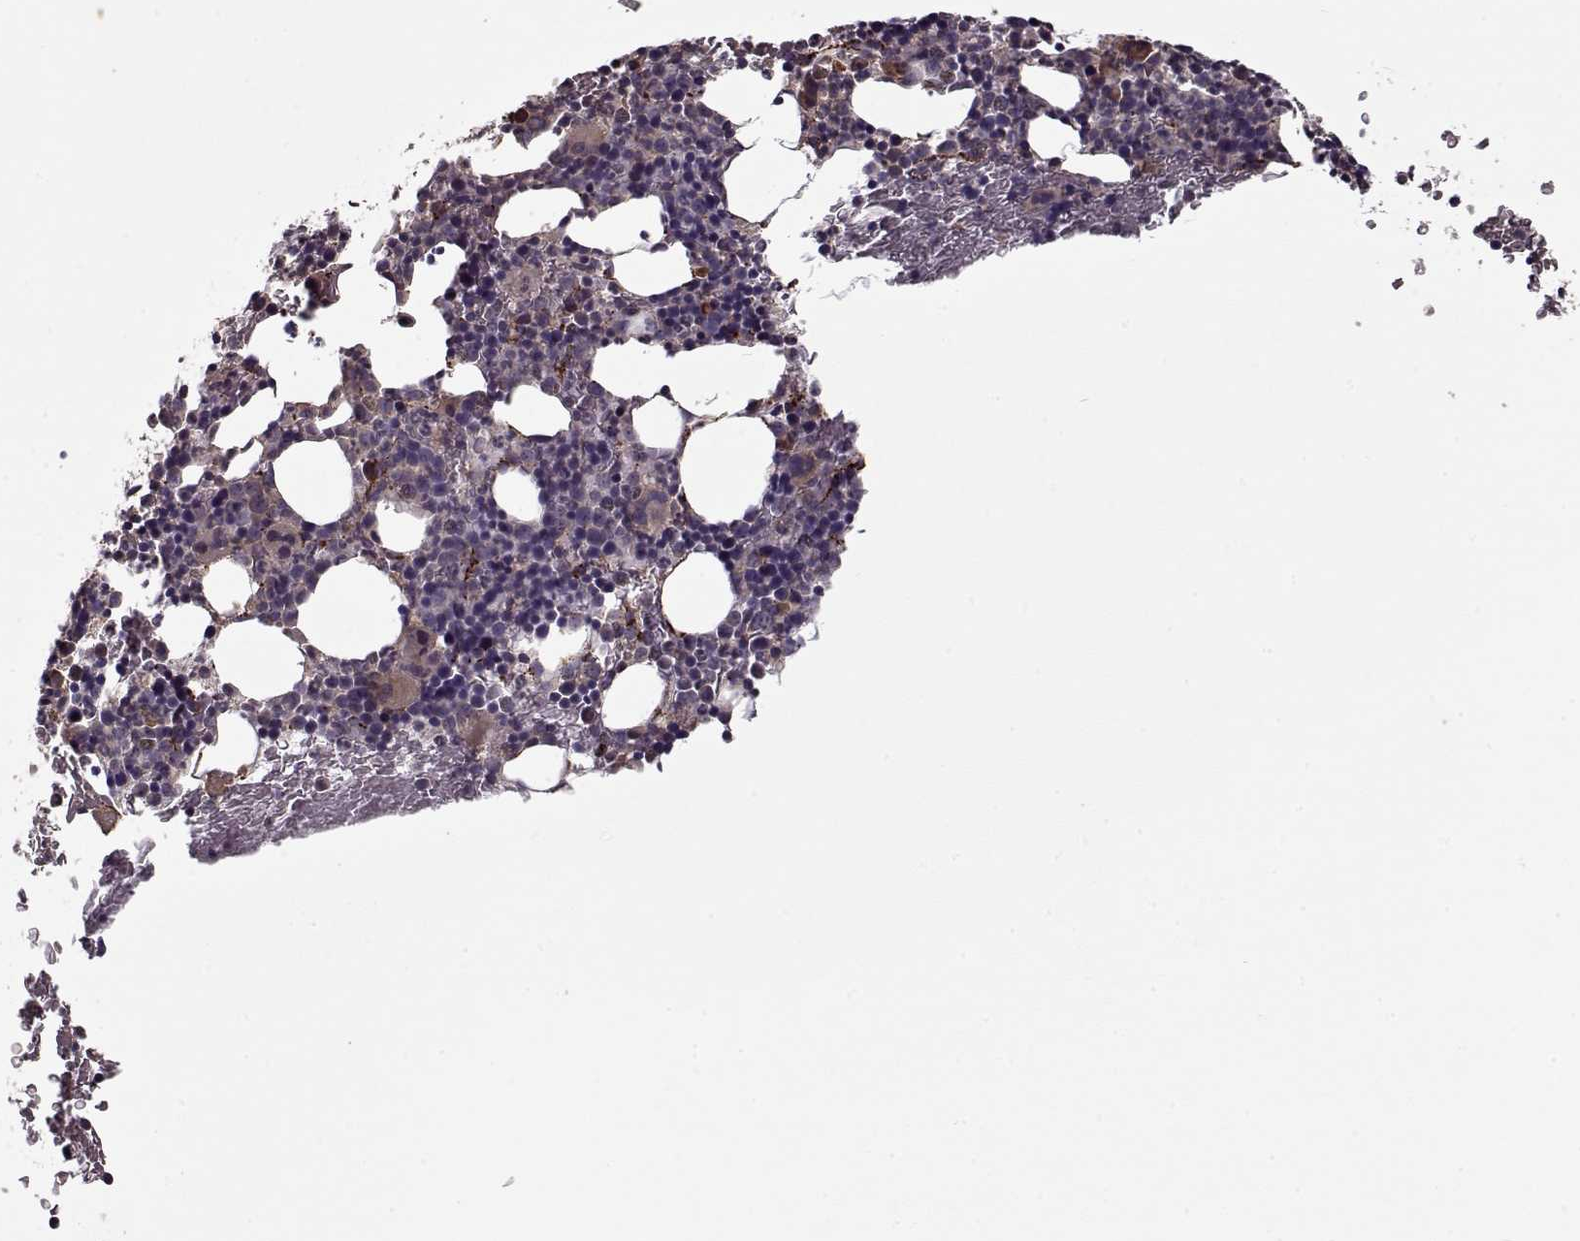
{"staining": {"intensity": "strong", "quantity": "<25%", "location": "cytoplasmic/membranous"}, "tissue": "bone marrow", "cell_type": "Hematopoietic cells", "image_type": "normal", "snomed": [{"axis": "morphology", "description": "Normal tissue, NOS"}, {"axis": "topography", "description": "Bone marrow"}], "caption": "Strong cytoplasmic/membranous positivity for a protein is seen in about <25% of hematopoietic cells of normal bone marrow using IHC.", "gene": "IMMP1L", "patient": {"sex": "male", "age": 72}}